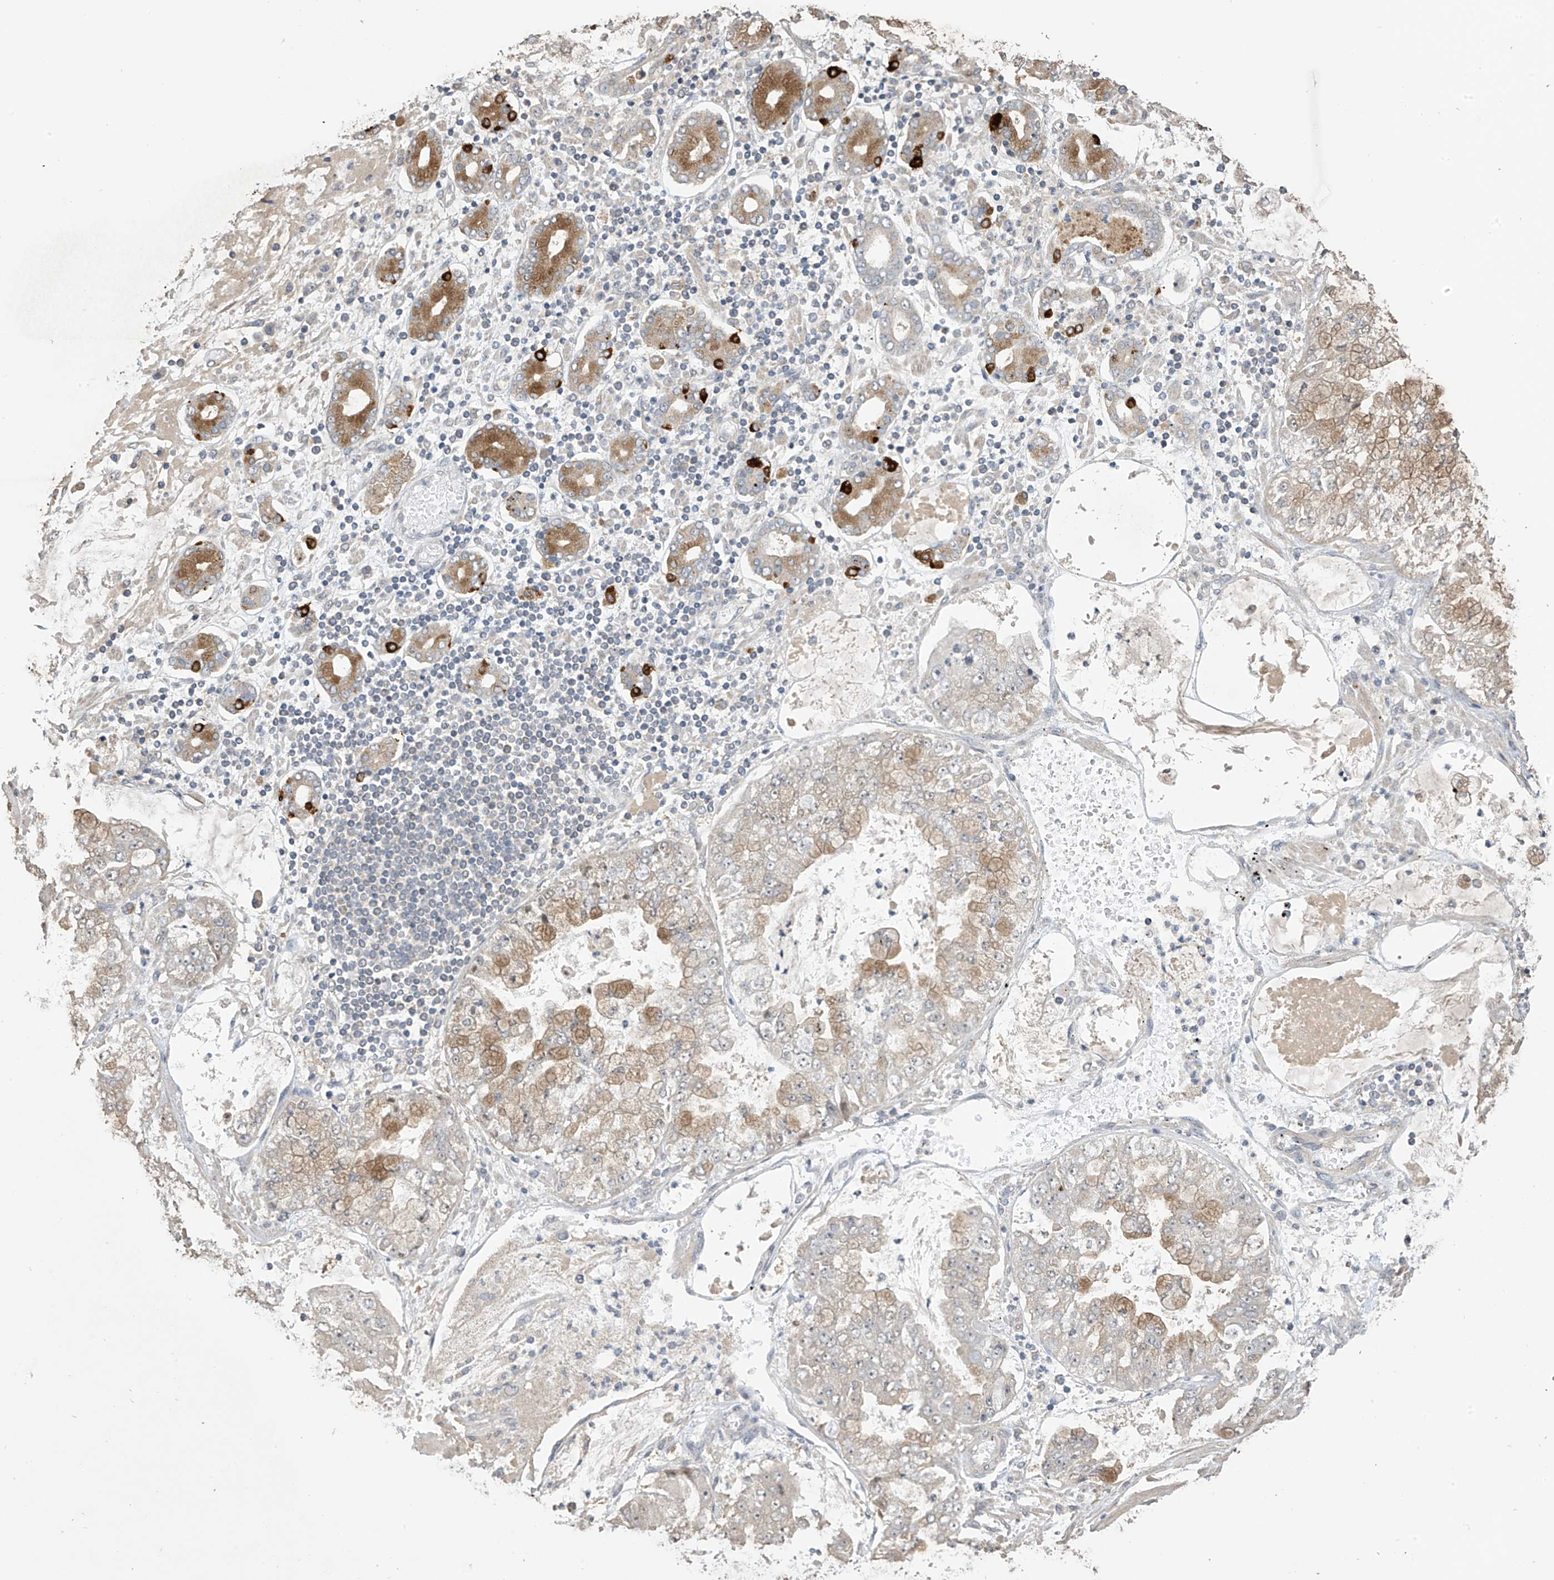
{"staining": {"intensity": "moderate", "quantity": "25%-75%", "location": "cytoplasmic/membranous"}, "tissue": "stomach cancer", "cell_type": "Tumor cells", "image_type": "cancer", "snomed": [{"axis": "morphology", "description": "Adenocarcinoma, NOS"}, {"axis": "topography", "description": "Stomach"}], "caption": "Adenocarcinoma (stomach) was stained to show a protein in brown. There is medium levels of moderate cytoplasmic/membranous positivity in about 25%-75% of tumor cells.", "gene": "SLFN14", "patient": {"sex": "male", "age": 76}}